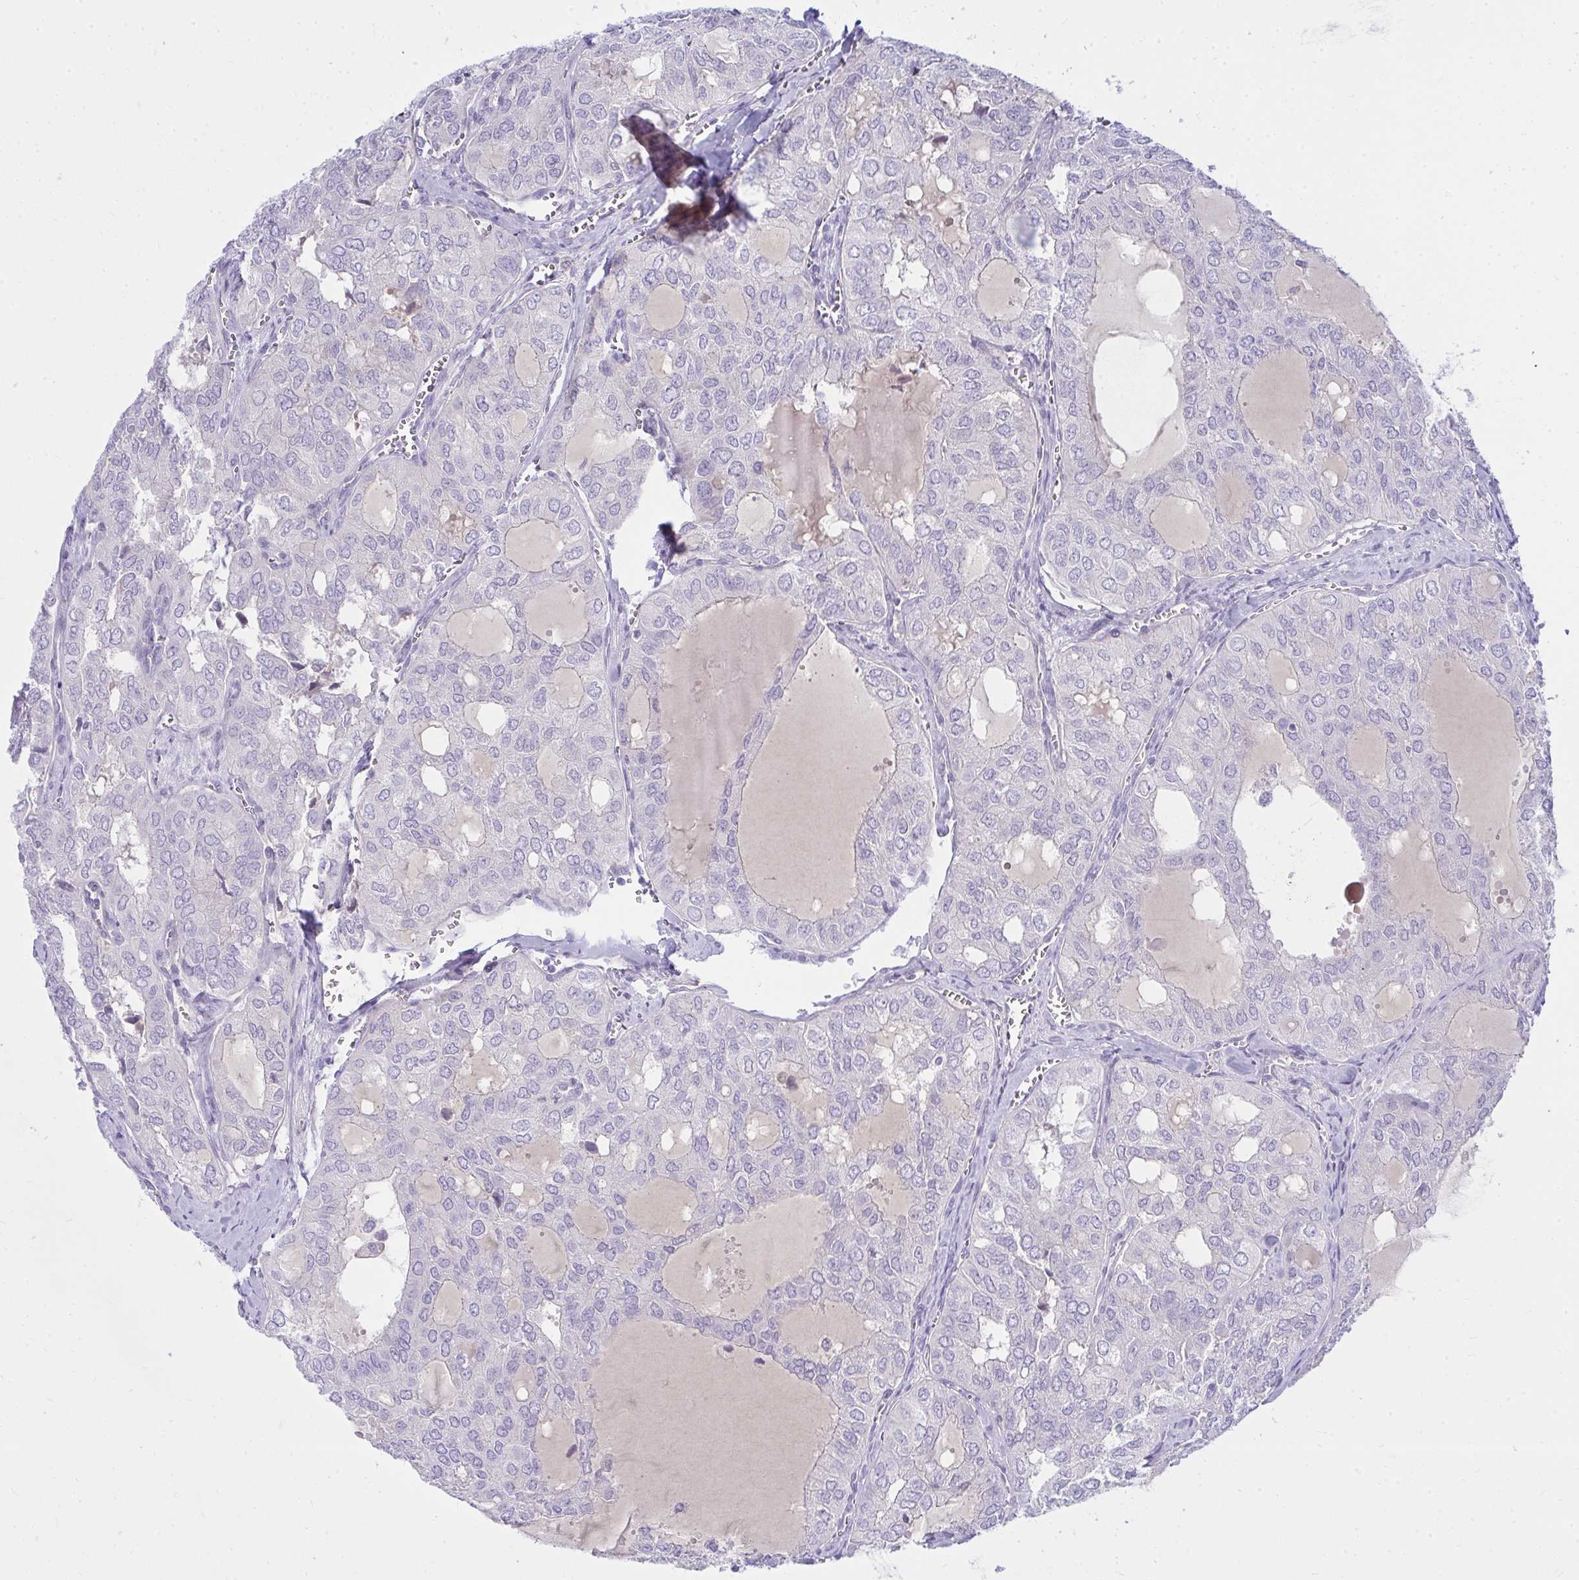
{"staining": {"intensity": "negative", "quantity": "none", "location": "none"}, "tissue": "thyroid cancer", "cell_type": "Tumor cells", "image_type": "cancer", "snomed": [{"axis": "morphology", "description": "Follicular adenoma carcinoma, NOS"}, {"axis": "topography", "description": "Thyroid gland"}], "caption": "Protein analysis of thyroid follicular adenoma carcinoma demonstrates no significant expression in tumor cells.", "gene": "LRRC36", "patient": {"sex": "male", "age": 75}}